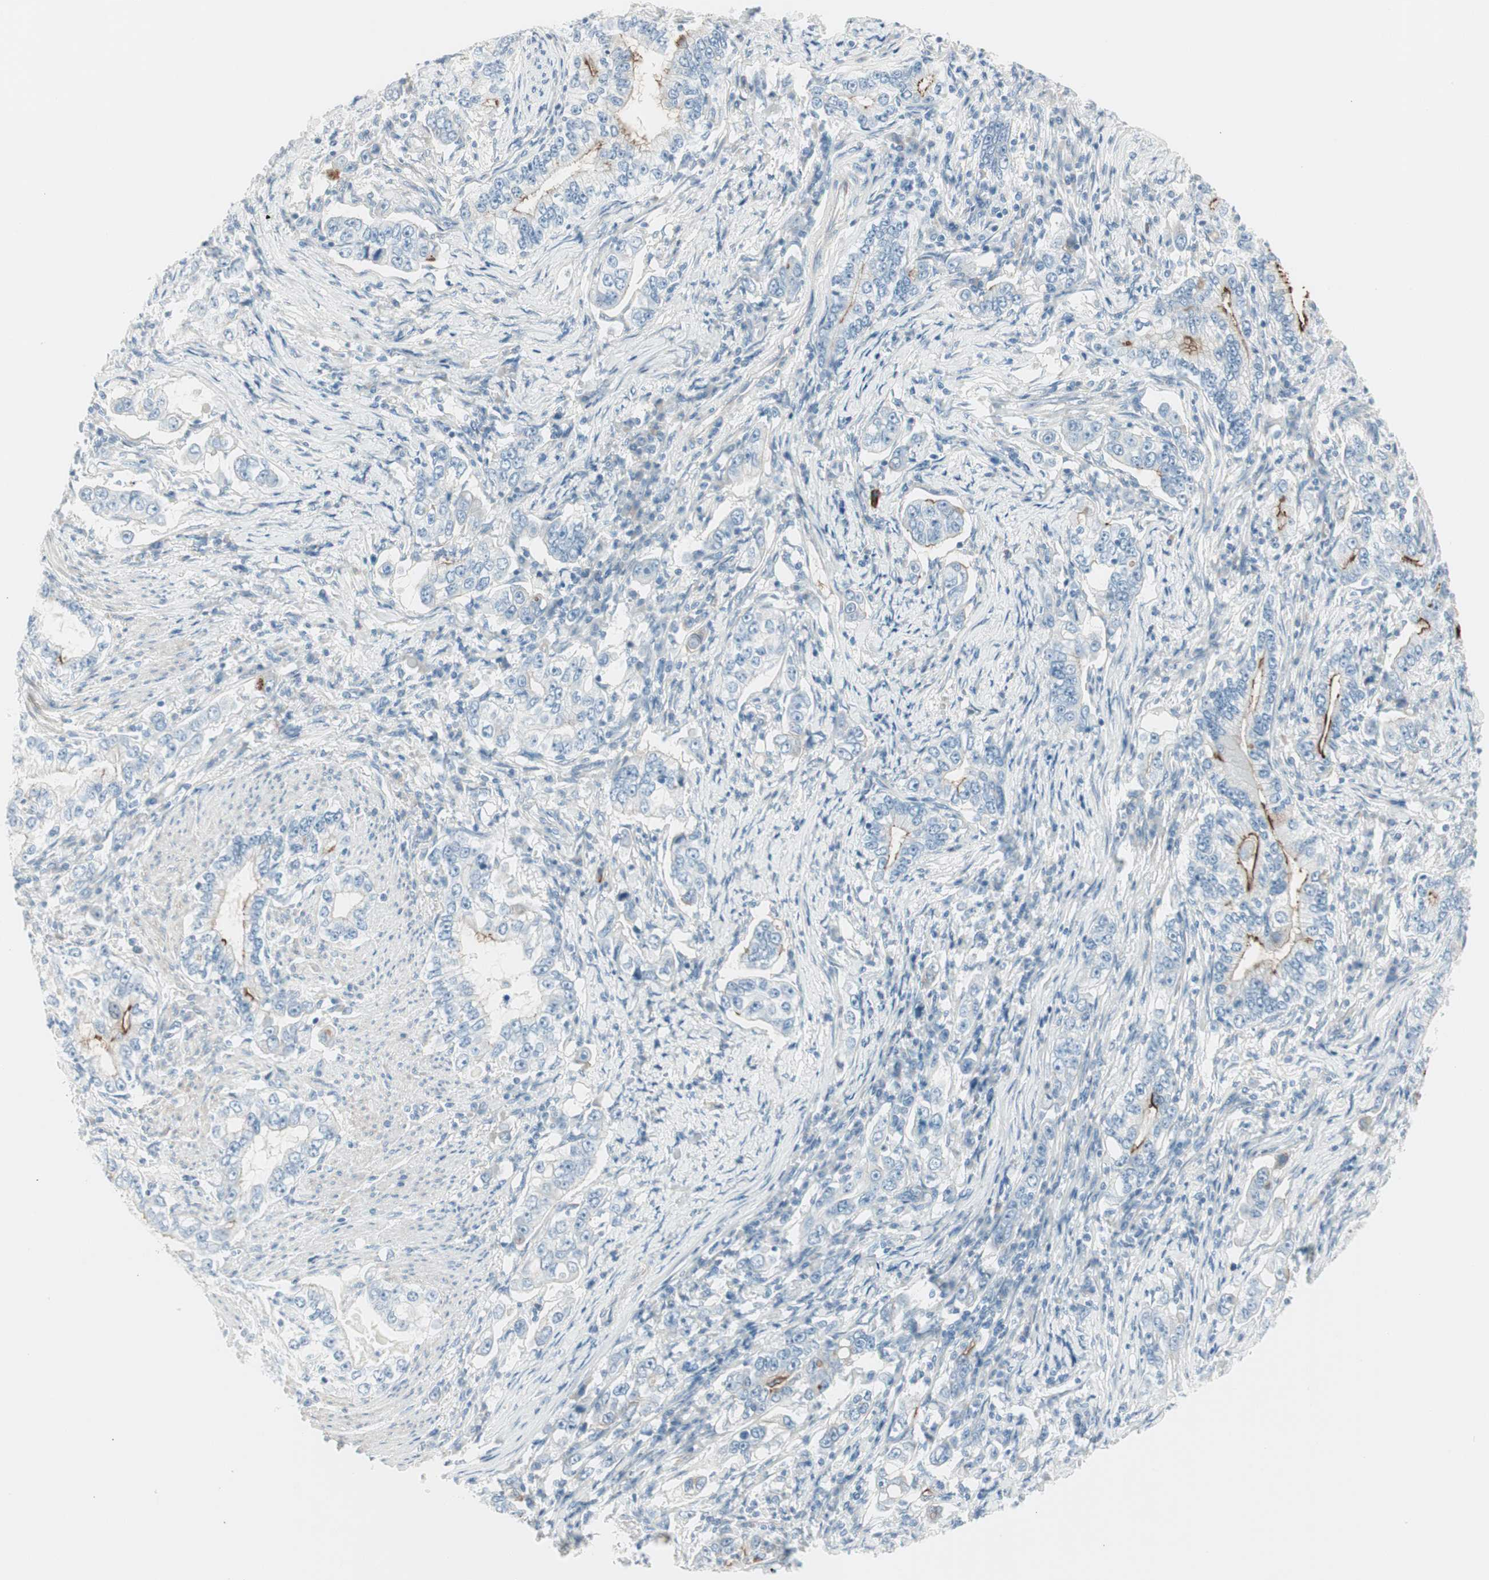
{"staining": {"intensity": "negative", "quantity": "none", "location": "none"}, "tissue": "stomach cancer", "cell_type": "Tumor cells", "image_type": "cancer", "snomed": [{"axis": "morphology", "description": "Adenocarcinoma, NOS"}, {"axis": "topography", "description": "Stomach, lower"}], "caption": "Immunohistochemistry (IHC) of human adenocarcinoma (stomach) reveals no positivity in tumor cells.", "gene": "CDHR5", "patient": {"sex": "female", "age": 72}}